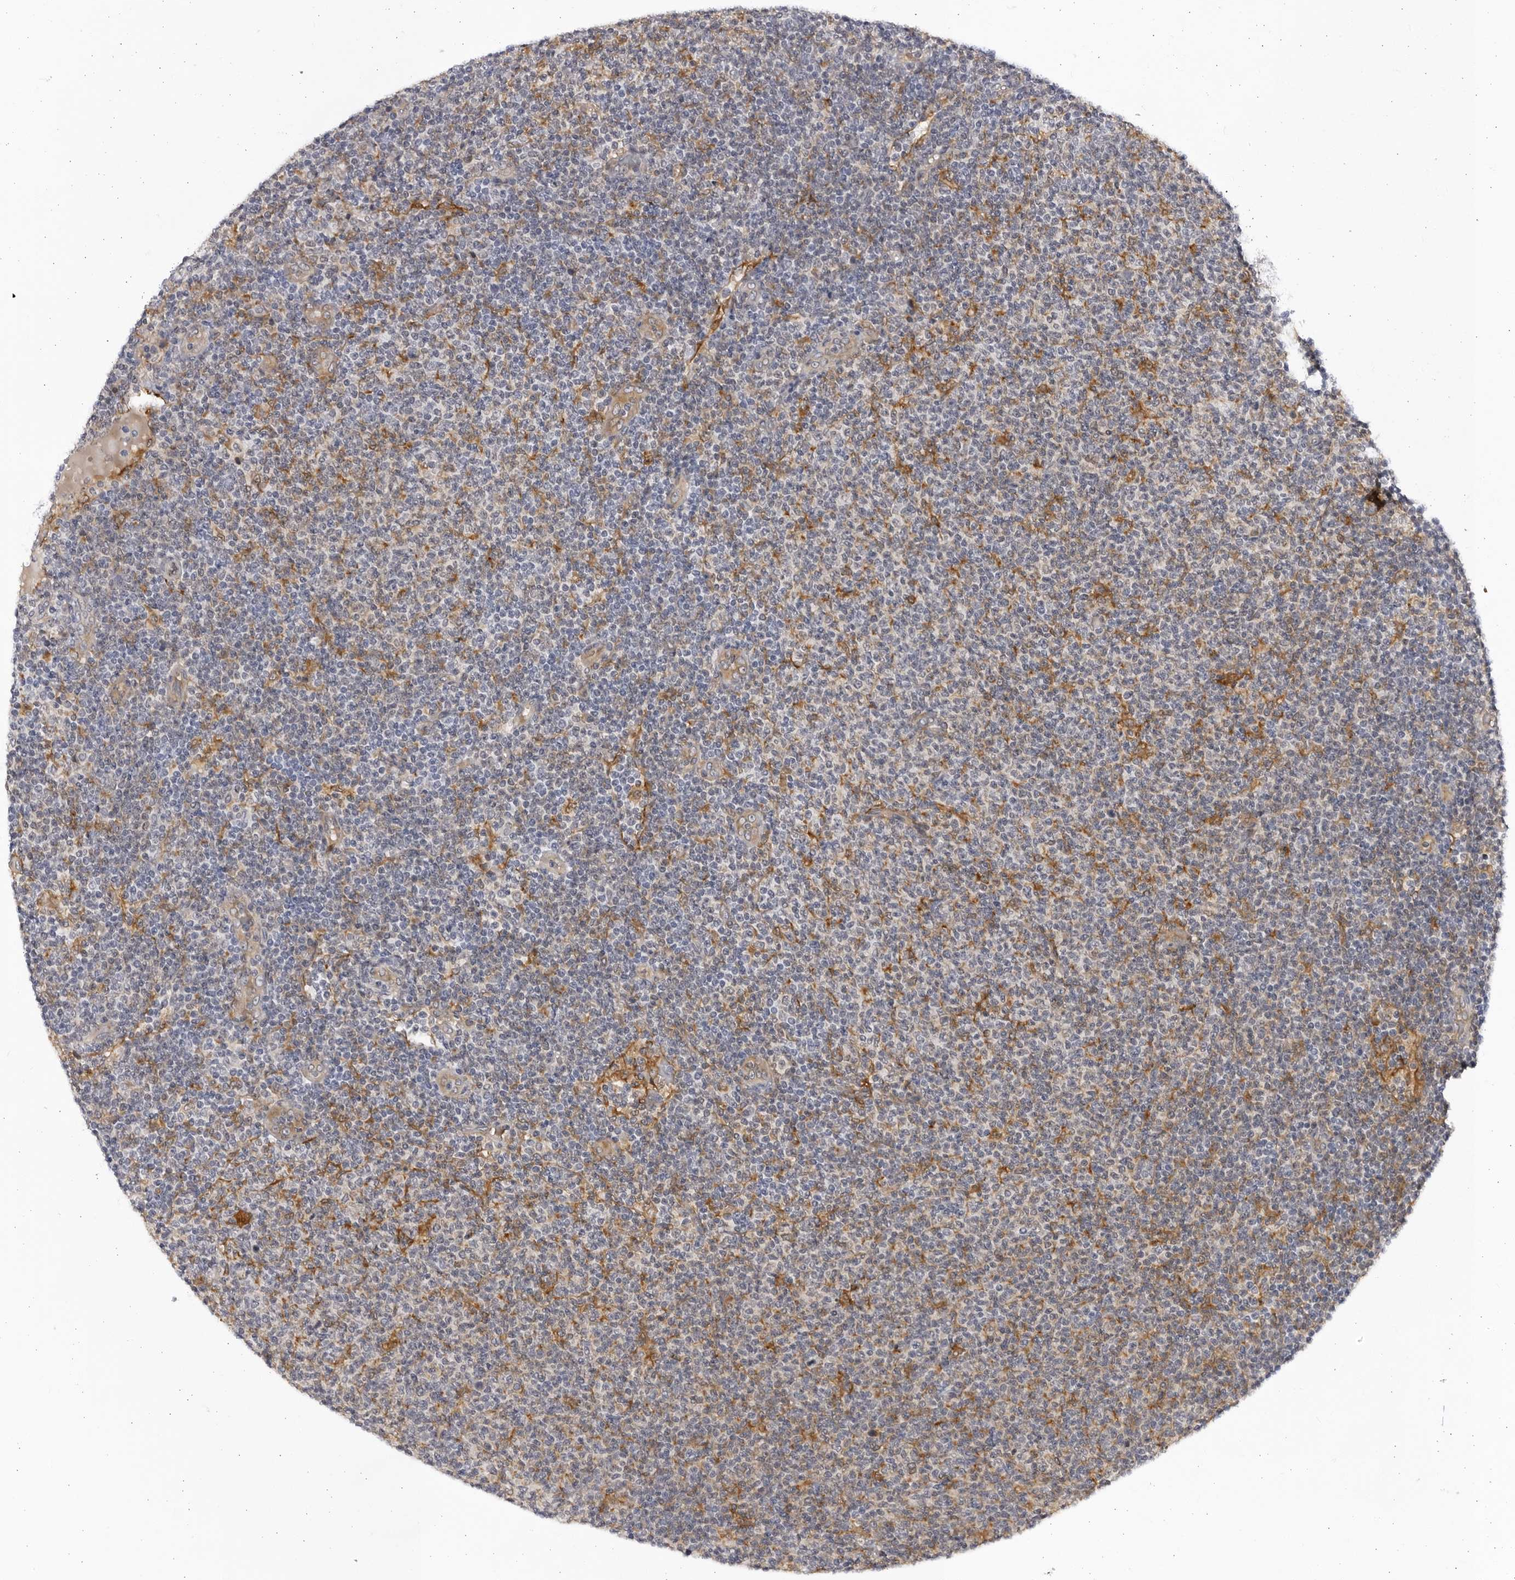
{"staining": {"intensity": "negative", "quantity": "none", "location": "none"}, "tissue": "lymphoma", "cell_type": "Tumor cells", "image_type": "cancer", "snomed": [{"axis": "morphology", "description": "Malignant lymphoma, non-Hodgkin's type, Low grade"}, {"axis": "topography", "description": "Lymph node"}], "caption": "This is an IHC histopathology image of human lymphoma. There is no staining in tumor cells.", "gene": "BMP2K", "patient": {"sex": "male", "age": 66}}